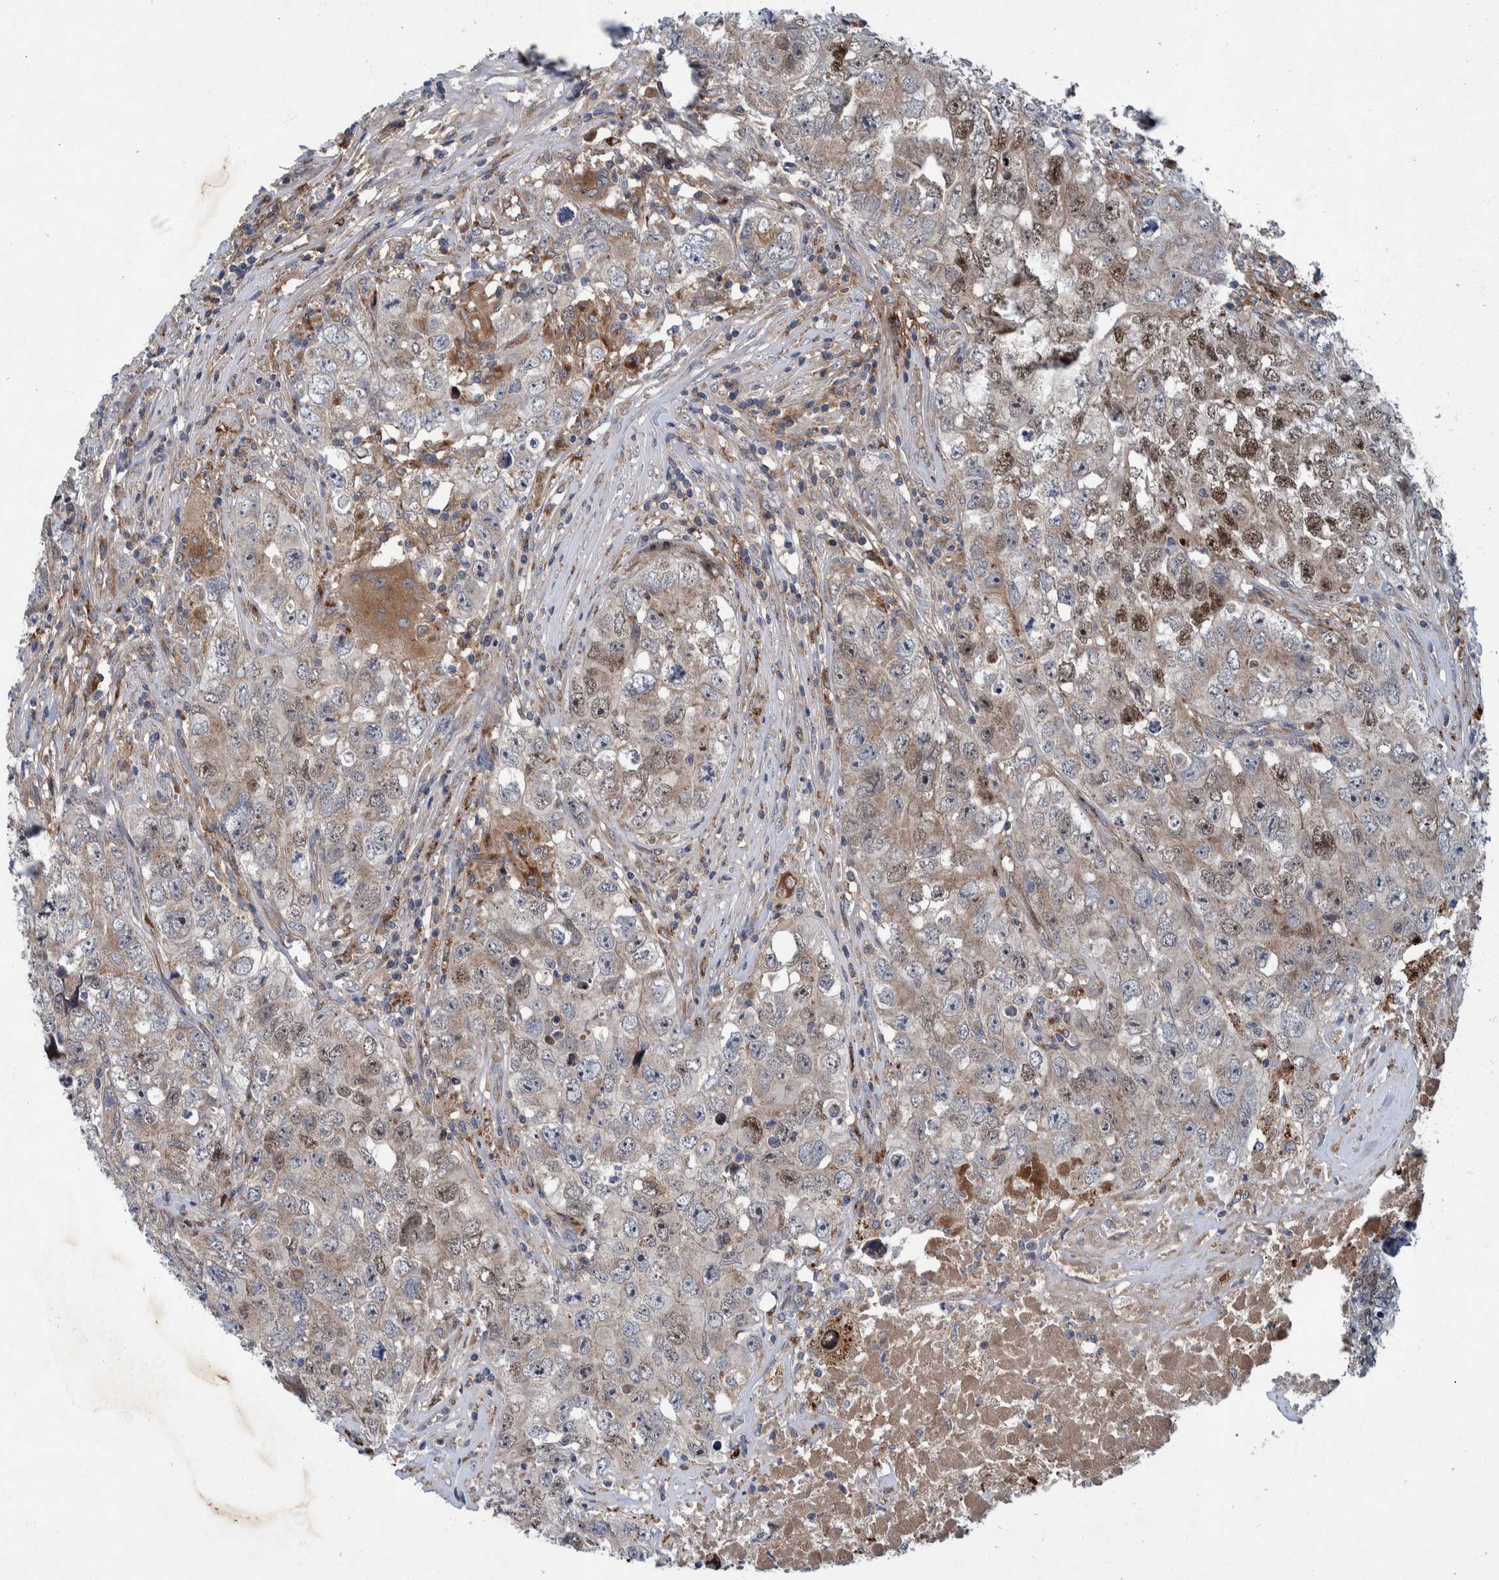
{"staining": {"intensity": "moderate", "quantity": "25%-75%", "location": "cytoplasmic/membranous,nuclear"}, "tissue": "testis cancer", "cell_type": "Tumor cells", "image_type": "cancer", "snomed": [{"axis": "morphology", "description": "Seminoma, NOS"}, {"axis": "morphology", "description": "Carcinoma, Embryonal, NOS"}, {"axis": "topography", "description": "Testis"}], "caption": "Seminoma (testis) tissue exhibits moderate cytoplasmic/membranous and nuclear positivity in approximately 25%-75% of tumor cells (IHC, brightfield microscopy, high magnification).", "gene": "ITIH3", "patient": {"sex": "male", "age": 43}}